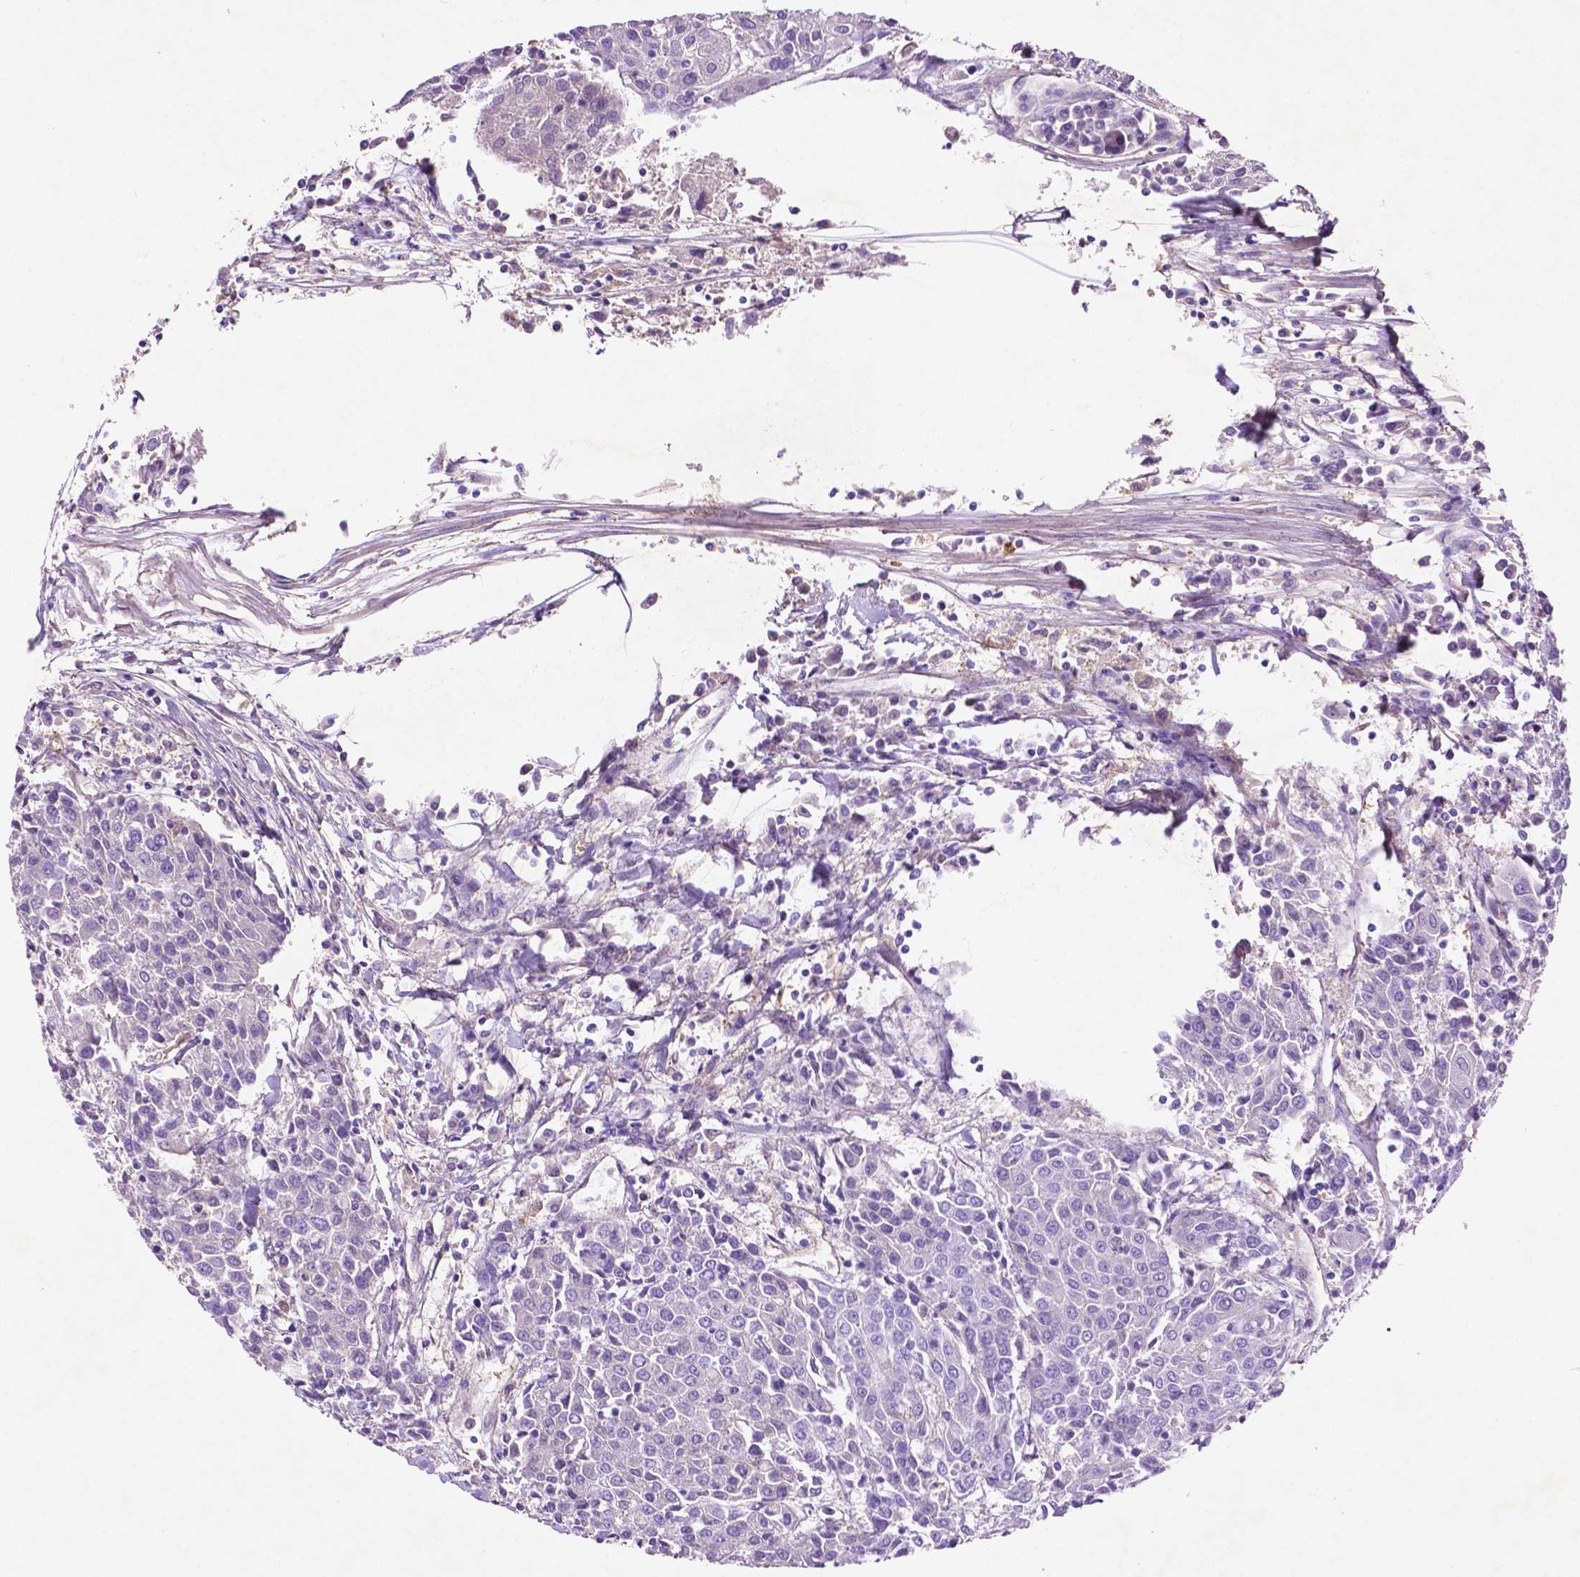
{"staining": {"intensity": "negative", "quantity": "none", "location": "none"}, "tissue": "urothelial cancer", "cell_type": "Tumor cells", "image_type": "cancer", "snomed": [{"axis": "morphology", "description": "Urothelial carcinoma, High grade"}, {"axis": "topography", "description": "Urinary bladder"}], "caption": "DAB immunohistochemical staining of human urothelial cancer displays no significant positivity in tumor cells.", "gene": "GDPD5", "patient": {"sex": "female", "age": 85}}